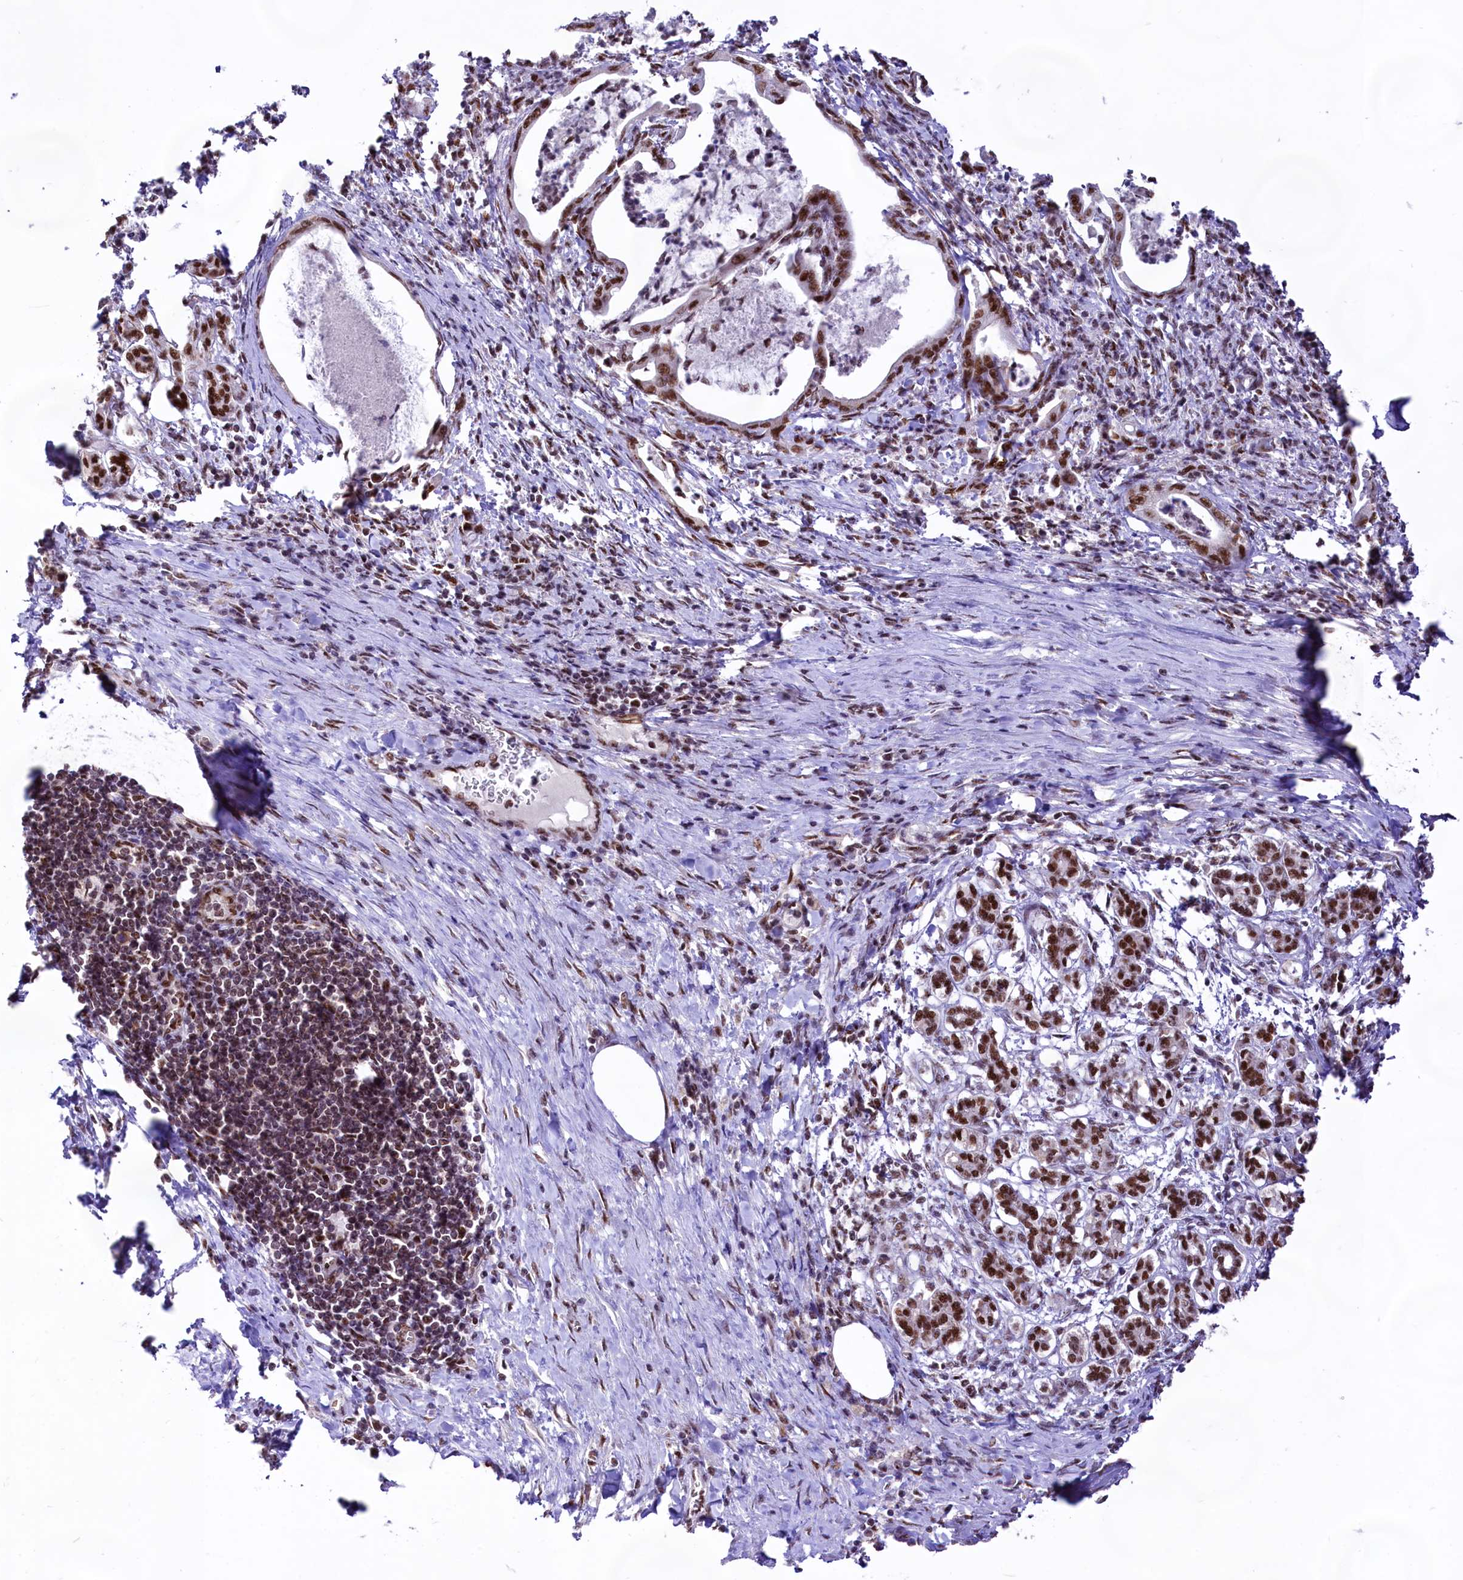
{"staining": {"intensity": "strong", "quantity": ">75%", "location": "nuclear"}, "tissue": "pancreatic cancer", "cell_type": "Tumor cells", "image_type": "cancer", "snomed": [{"axis": "morphology", "description": "Adenocarcinoma, NOS"}, {"axis": "topography", "description": "Pancreas"}], "caption": "A micrograph of pancreatic cancer (adenocarcinoma) stained for a protein displays strong nuclear brown staining in tumor cells.", "gene": "HIRA", "patient": {"sex": "female", "age": 55}}